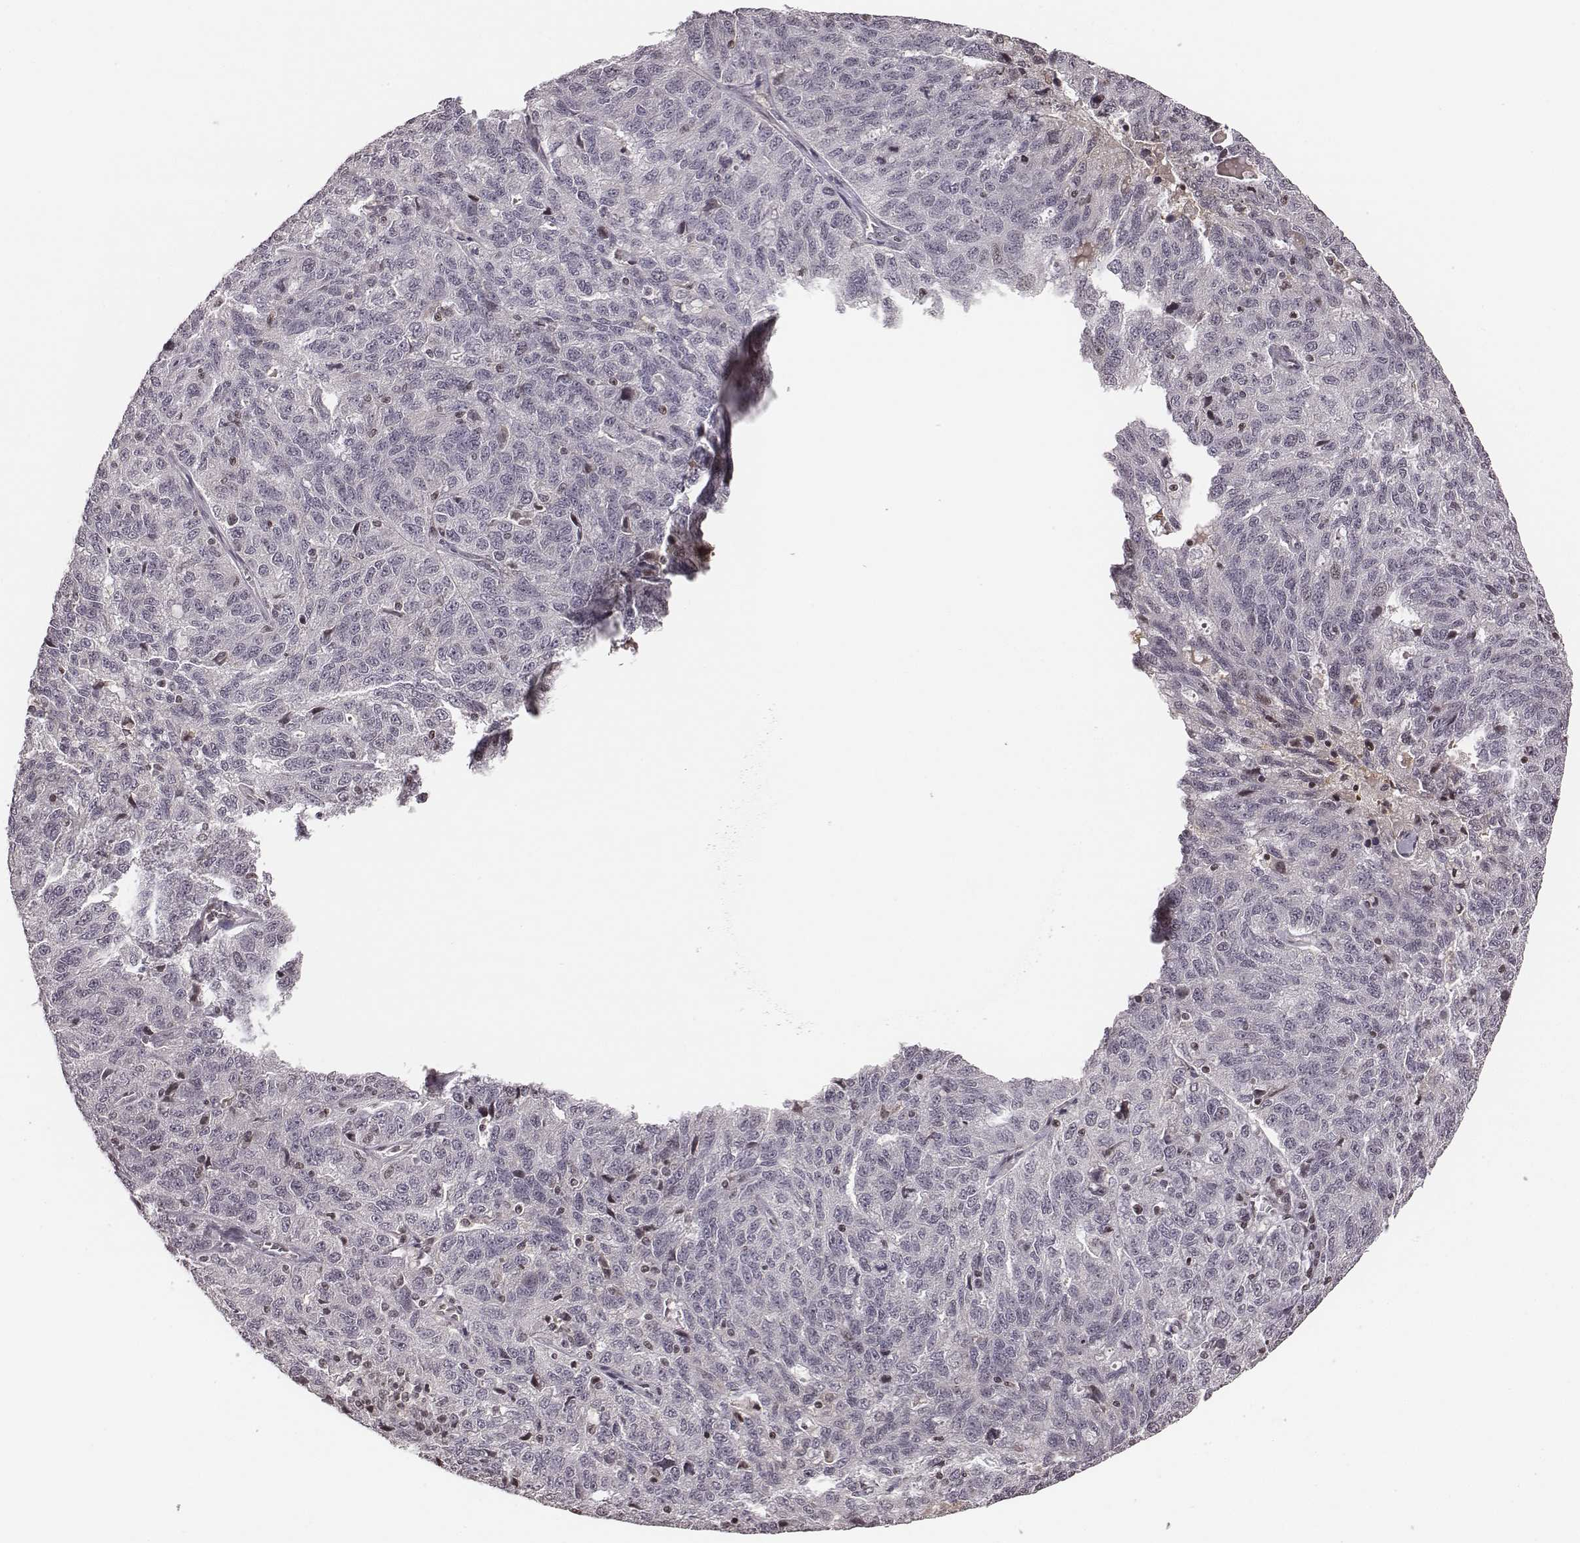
{"staining": {"intensity": "negative", "quantity": "none", "location": "none"}, "tissue": "ovarian cancer", "cell_type": "Tumor cells", "image_type": "cancer", "snomed": [{"axis": "morphology", "description": "Cystadenocarcinoma, serous, NOS"}, {"axis": "topography", "description": "Ovary"}], "caption": "There is no significant positivity in tumor cells of ovarian serous cystadenocarcinoma.", "gene": "GRM4", "patient": {"sex": "female", "age": 71}}